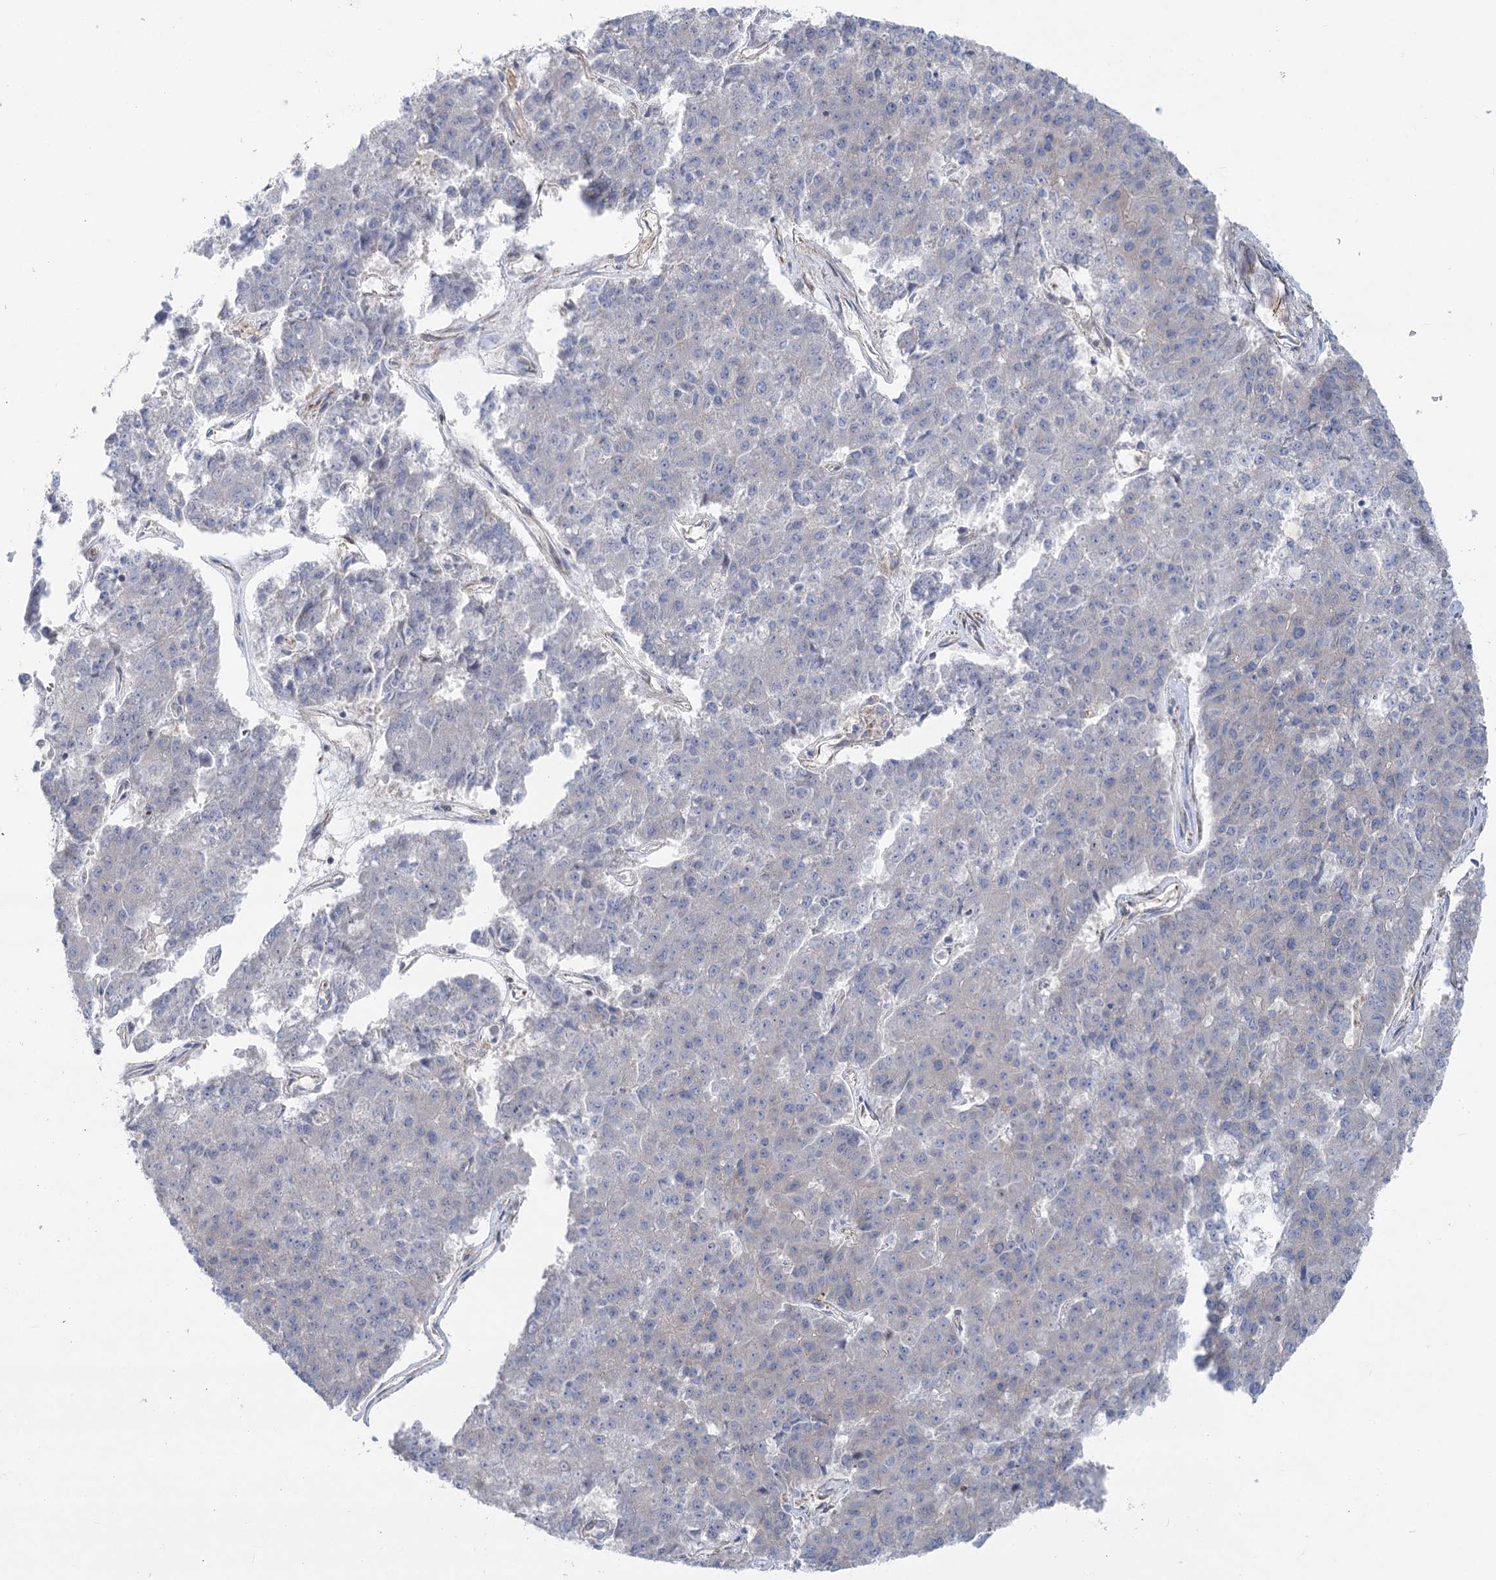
{"staining": {"intensity": "weak", "quantity": "<25%", "location": "cytoplasmic/membranous"}, "tissue": "pancreatic cancer", "cell_type": "Tumor cells", "image_type": "cancer", "snomed": [{"axis": "morphology", "description": "Adenocarcinoma, NOS"}, {"axis": "topography", "description": "Pancreas"}], "caption": "Immunohistochemistry (IHC) of human pancreatic adenocarcinoma exhibits no expression in tumor cells.", "gene": "SCN11A", "patient": {"sex": "male", "age": 50}}